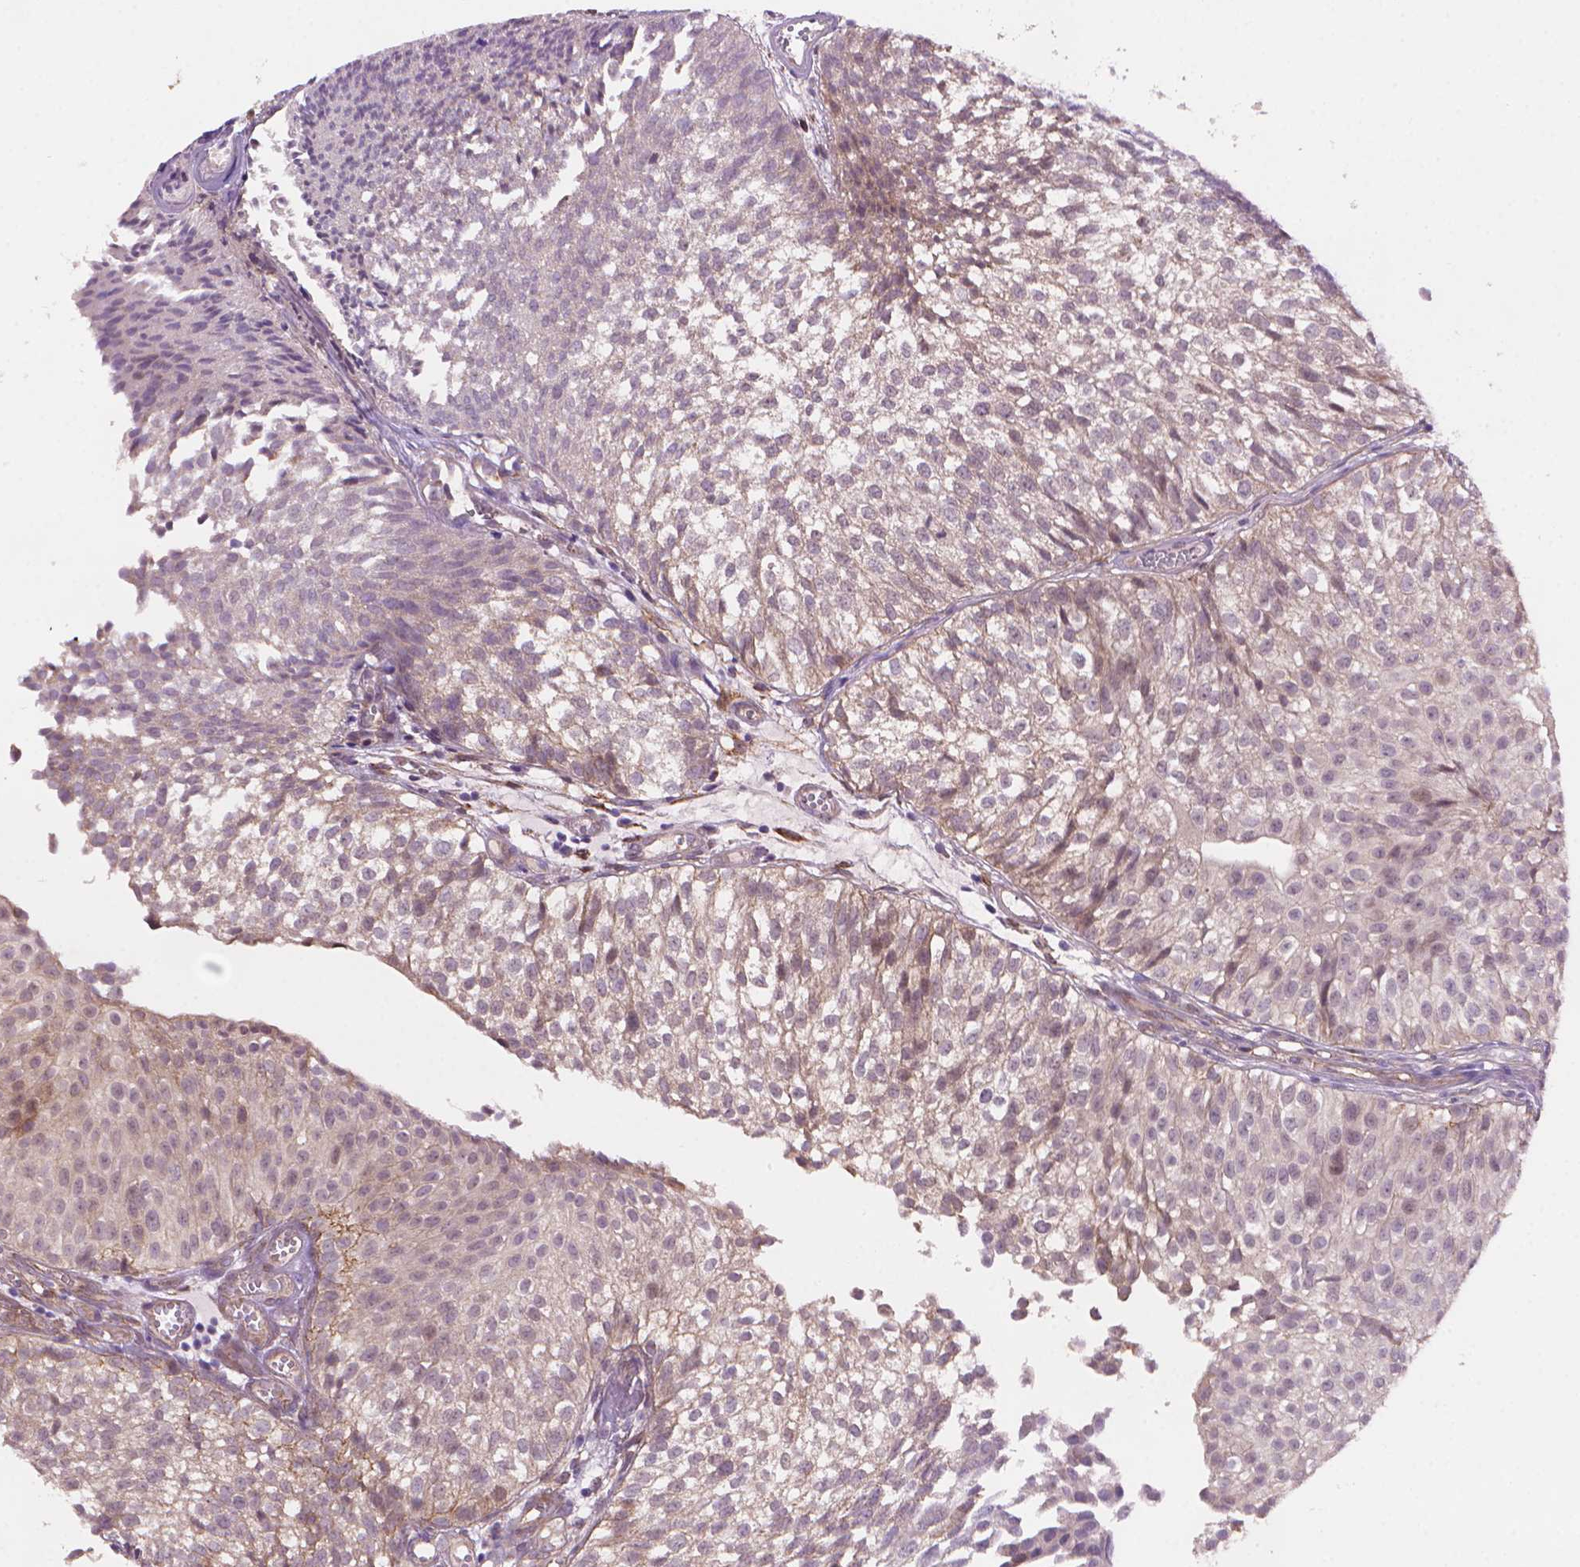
{"staining": {"intensity": "weak", "quantity": "<25%", "location": "cytoplasmic/membranous"}, "tissue": "urothelial cancer", "cell_type": "Tumor cells", "image_type": "cancer", "snomed": [{"axis": "morphology", "description": "Urothelial carcinoma, Low grade"}, {"axis": "topography", "description": "Urinary bladder"}], "caption": "The histopathology image shows no significant expression in tumor cells of urothelial cancer.", "gene": "AMMECR1", "patient": {"sex": "male", "age": 70}}